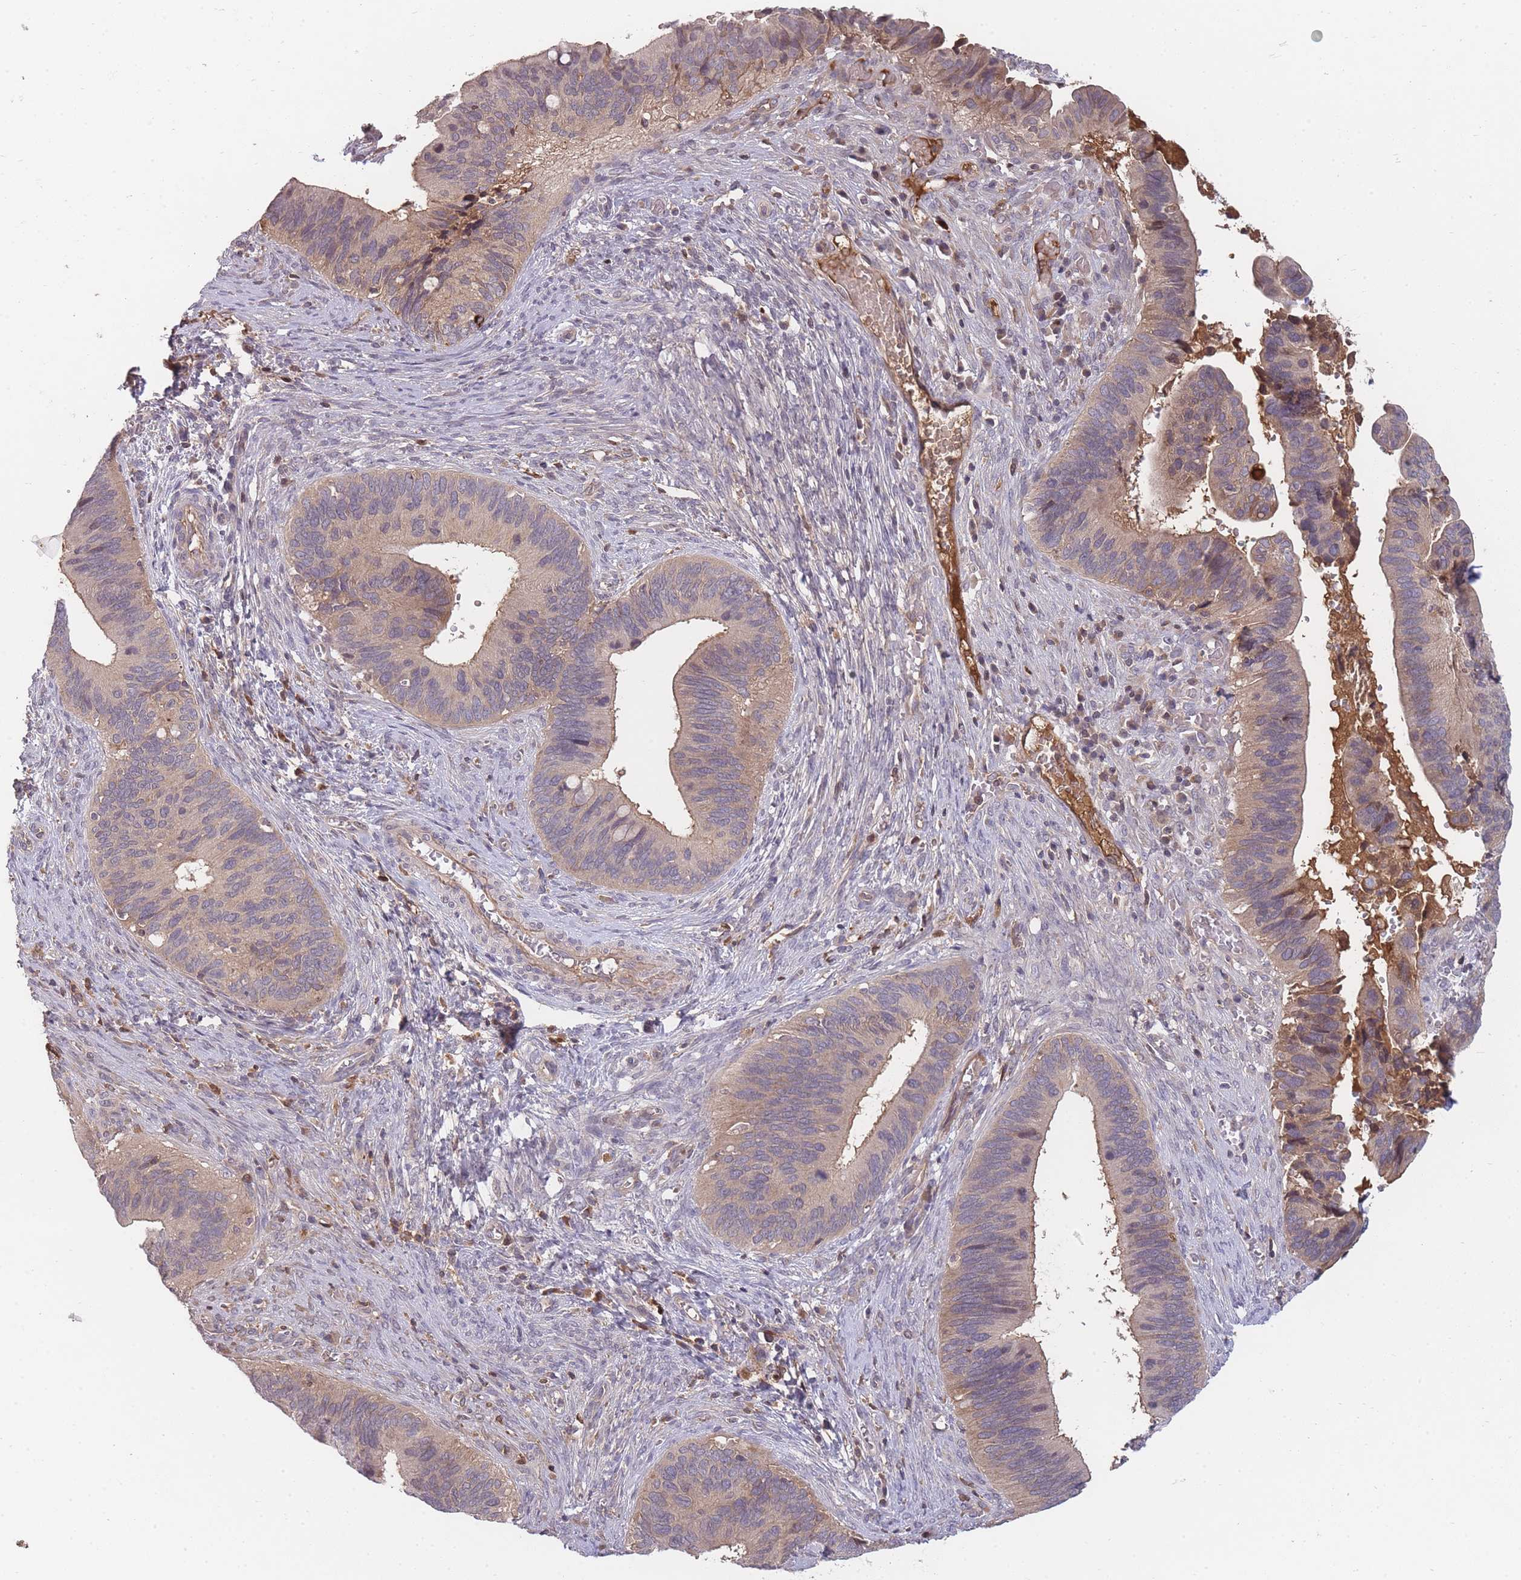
{"staining": {"intensity": "weak", "quantity": ">75%", "location": "cytoplasmic/membranous"}, "tissue": "cervical cancer", "cell_type": "Tumor cells", "image_type": "cancer", "snomed": [{"axis": "morphology", "description": "Adenocarcinoma, NOS"}, {"axis": "topography", "description": "Cervix"}], "caption": "Protein expression analysis of cervical adenocarcinoma displays weak cytoplasmic/membranous expression in about >75% of tumor cells.", "gene": "RALGDS", "patient": {"sex": "female", "age": 42}}